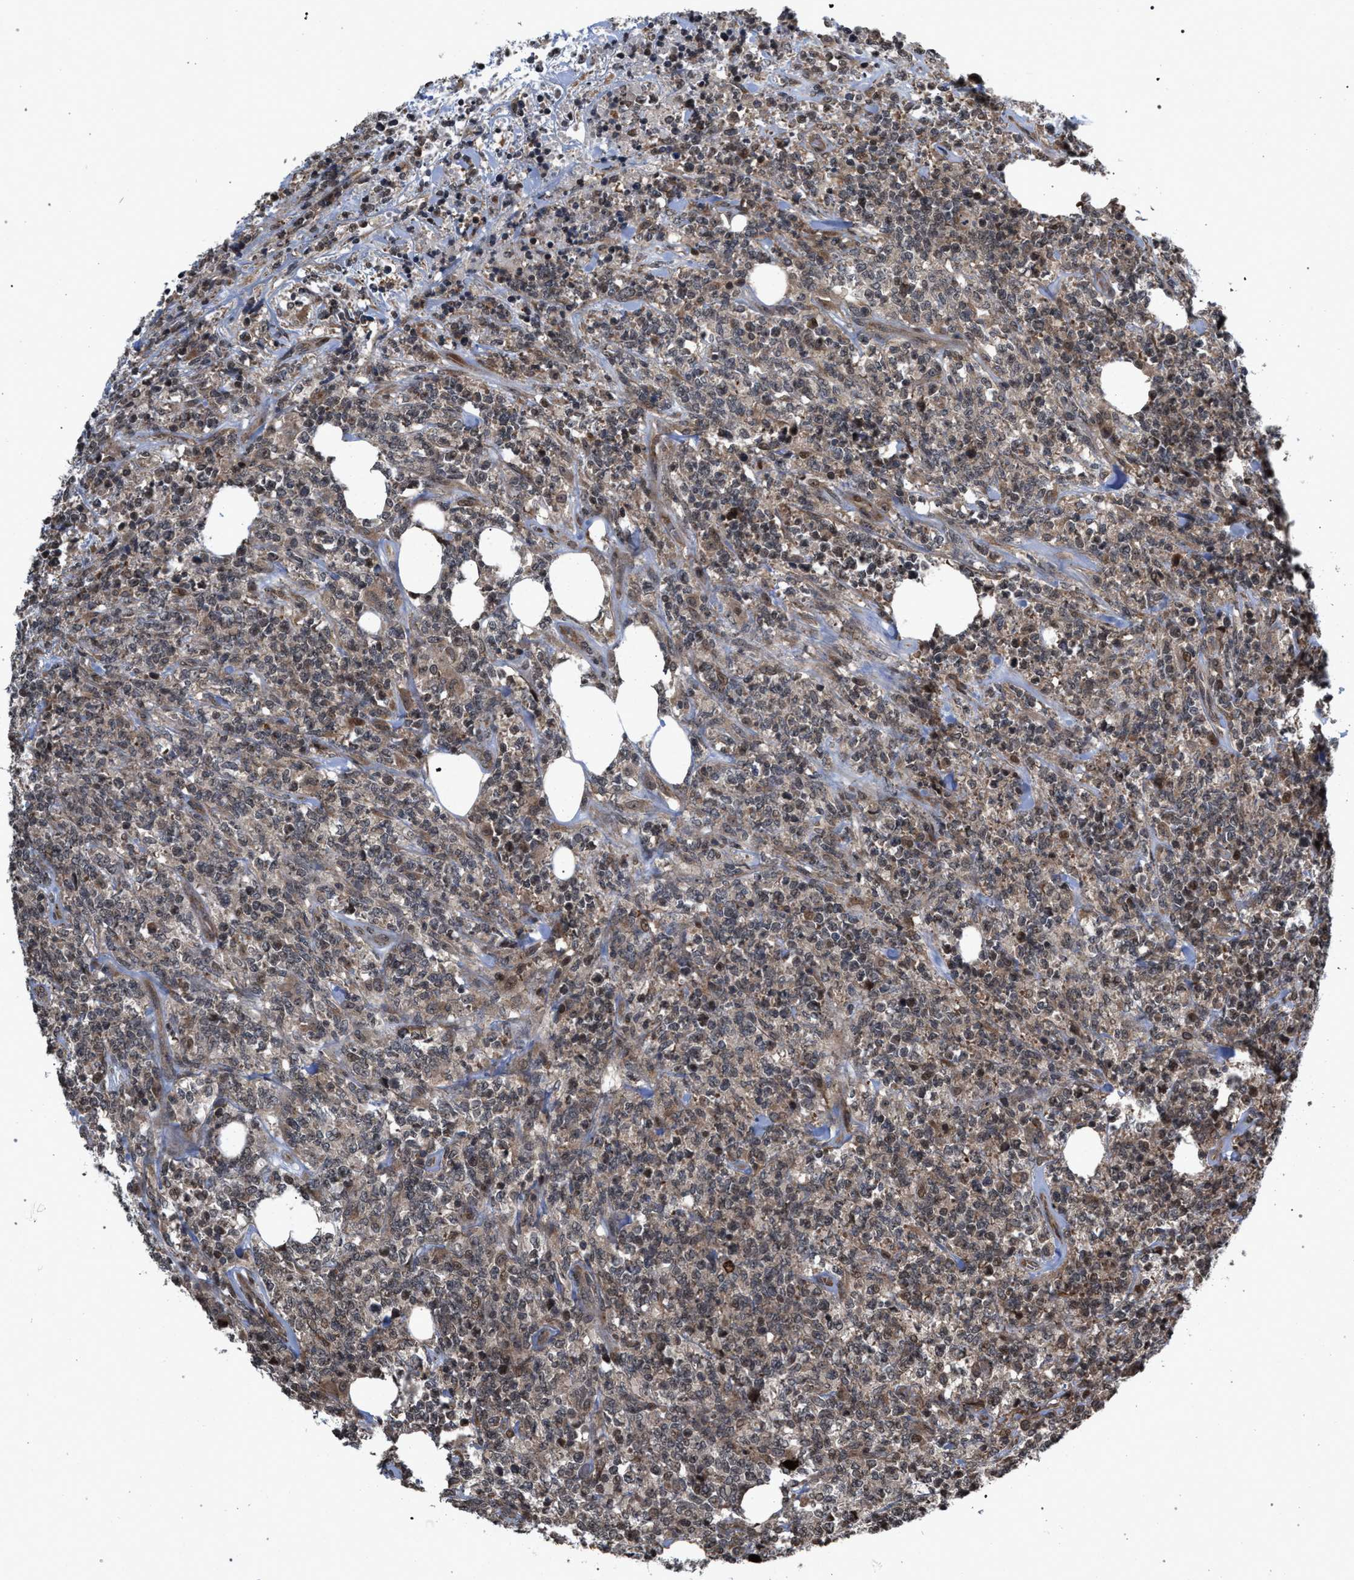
{"staining": {"intensity": "weak", "quantity": "<25%", "location": "cytoplasmic/membranous"}, "tissue": "lymphoma", "cell_type": "Tumor cells", "image_type": "cancer", "snomed": [{"axis": "morphology", "description": "Malignant lymphoma, non-Hodgkin's type, High grade"}, {"axis": "topography", "description": "Soft tissue"}], "caption": "Immunohistochemistry of malignant lymphoma, non-Hodgkin's type (high-grade) demonstrates no staining in tumor cells.", "gene": "IRAK4", "patient": {"sex": "male", "age": 18}}